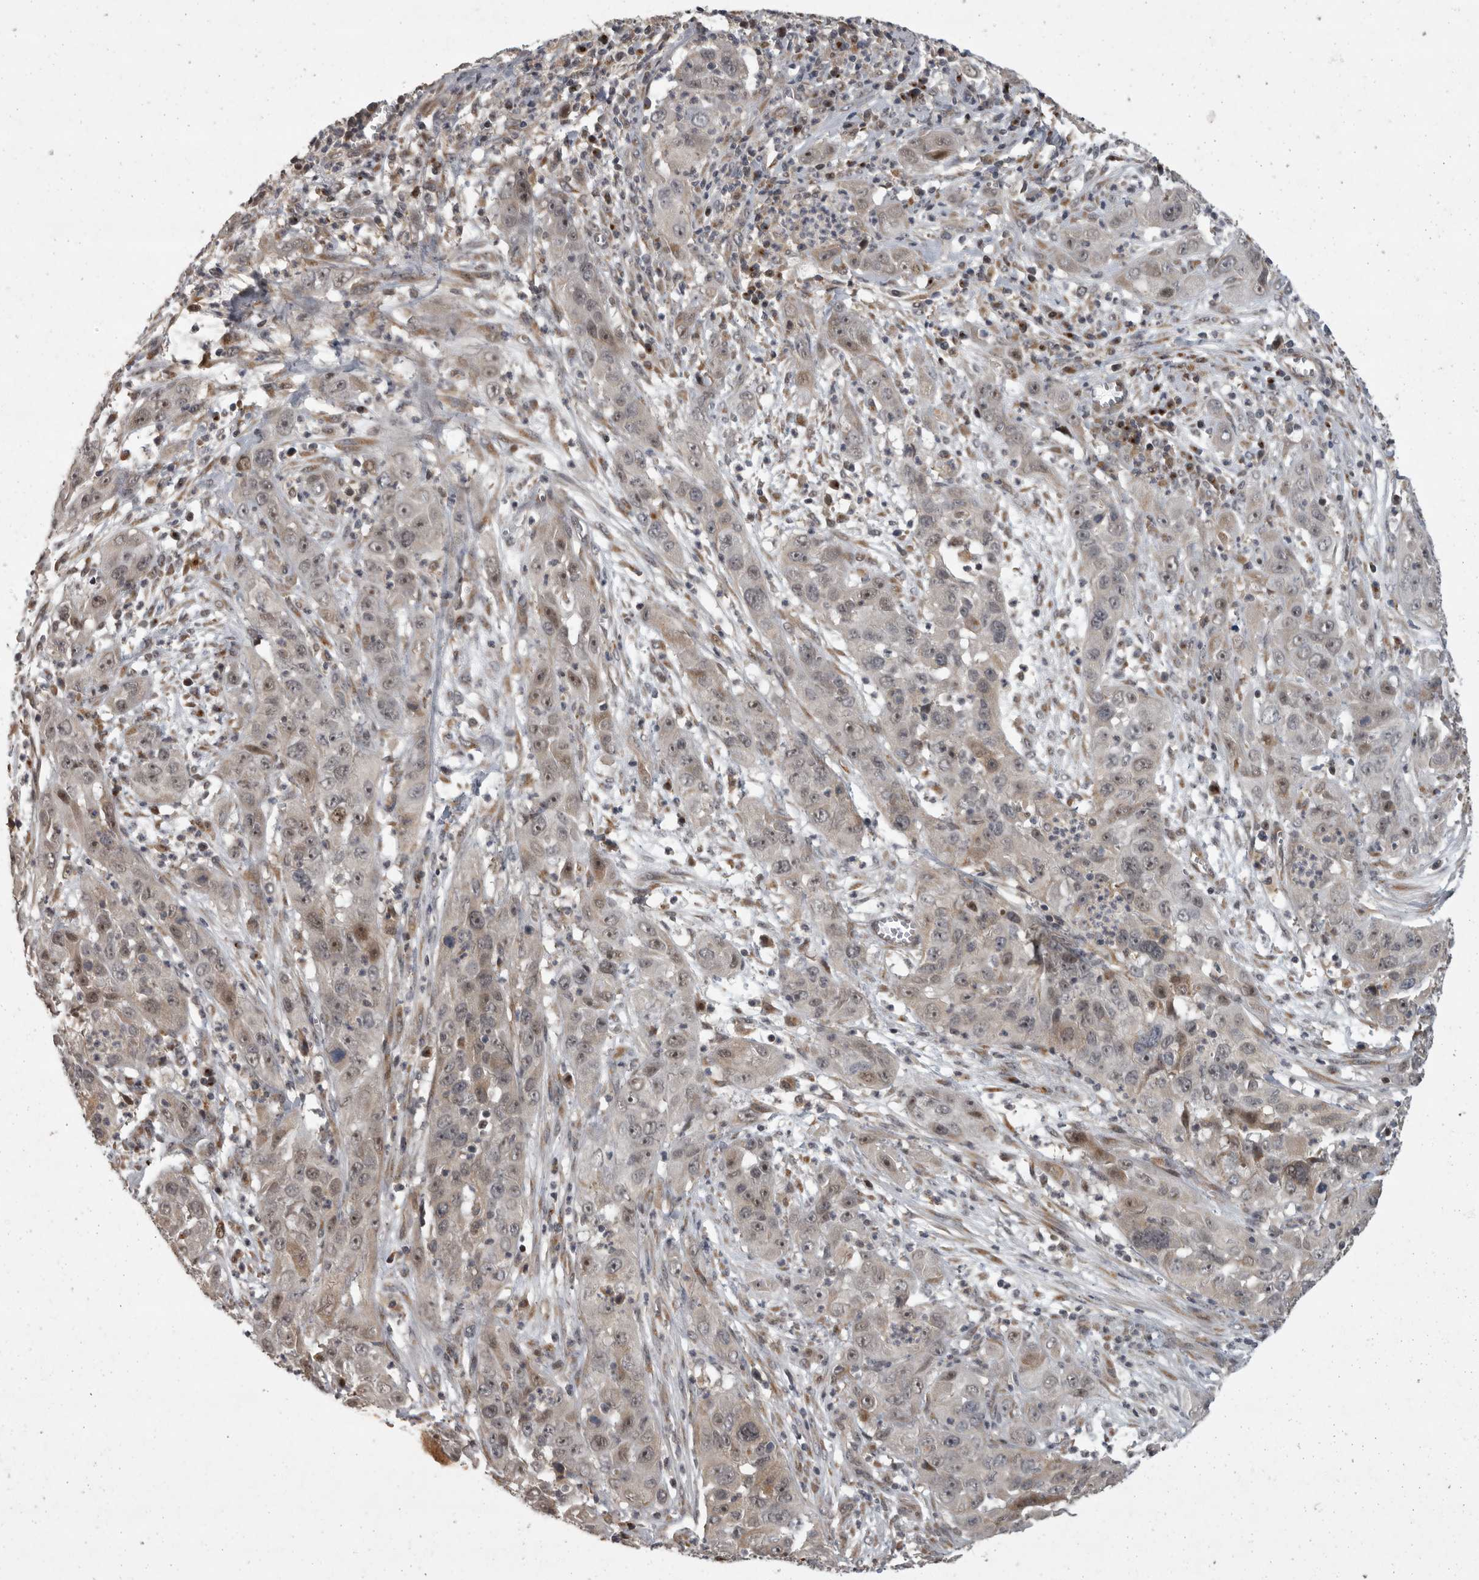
{"staining": {"intensity": "weak", "quantity": "25%-75%", "location": "cytoplasmic/membranous"}, "tissue": "cervical cancer", "cell_type": "Tumor cells", "image_type": "cancer", "snomed": [{"axis": "morphology", "description": "Squamous cell carcinoma, NOS"}, {"axis": "topography", "description": "Cervix"}], "caption": "Immunohistochemical staining of squamous cell carcinoma (cervical) reveals weak cytoplasmic/membranous protein expression in about 25%-75% of tumor cells.", "gene": "MAN2A1", "patient": {"sex": "female", "age": 32}}